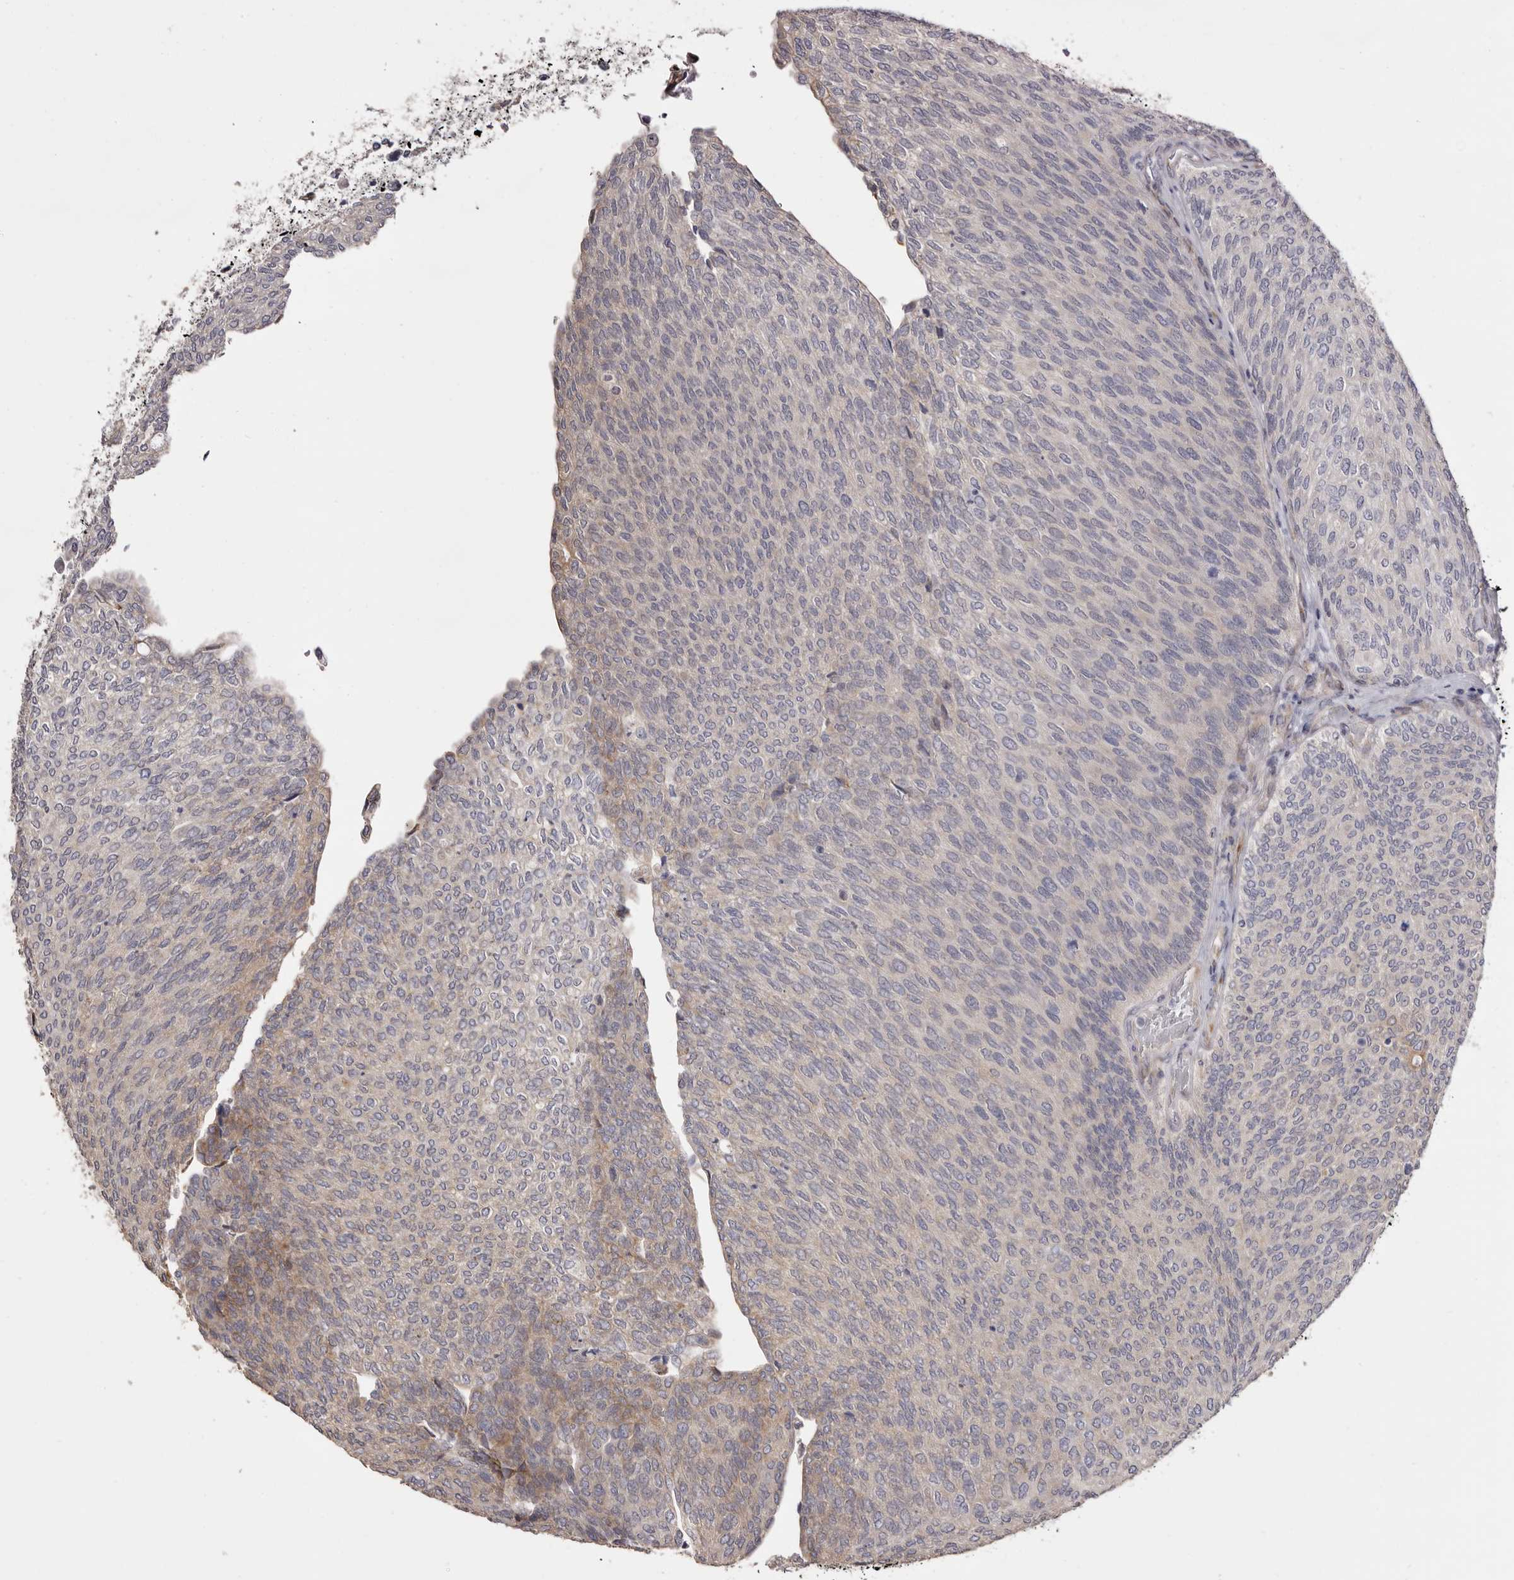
{"staining": {"intensity": "weak", "quantity": "<25%", "location": "cytoplasmic/membranous"}, "tissue": "urothelial cancer", "cell_type": "Tumor cells", "image_type": "cancer", "snomed": [{"axis": "morphology", "description": "Urothelial carcinoma, Low grade"}, {"axis": "topography", "description": "Urinary bladder"}], "caption": "High power microscopy histopathology image of an IHC image of low-grade urothelial carcinoma, revealing no significant staining in tumor cells.", "gene": "PIGX", "patient": {"sex": "female", "age": 79}}